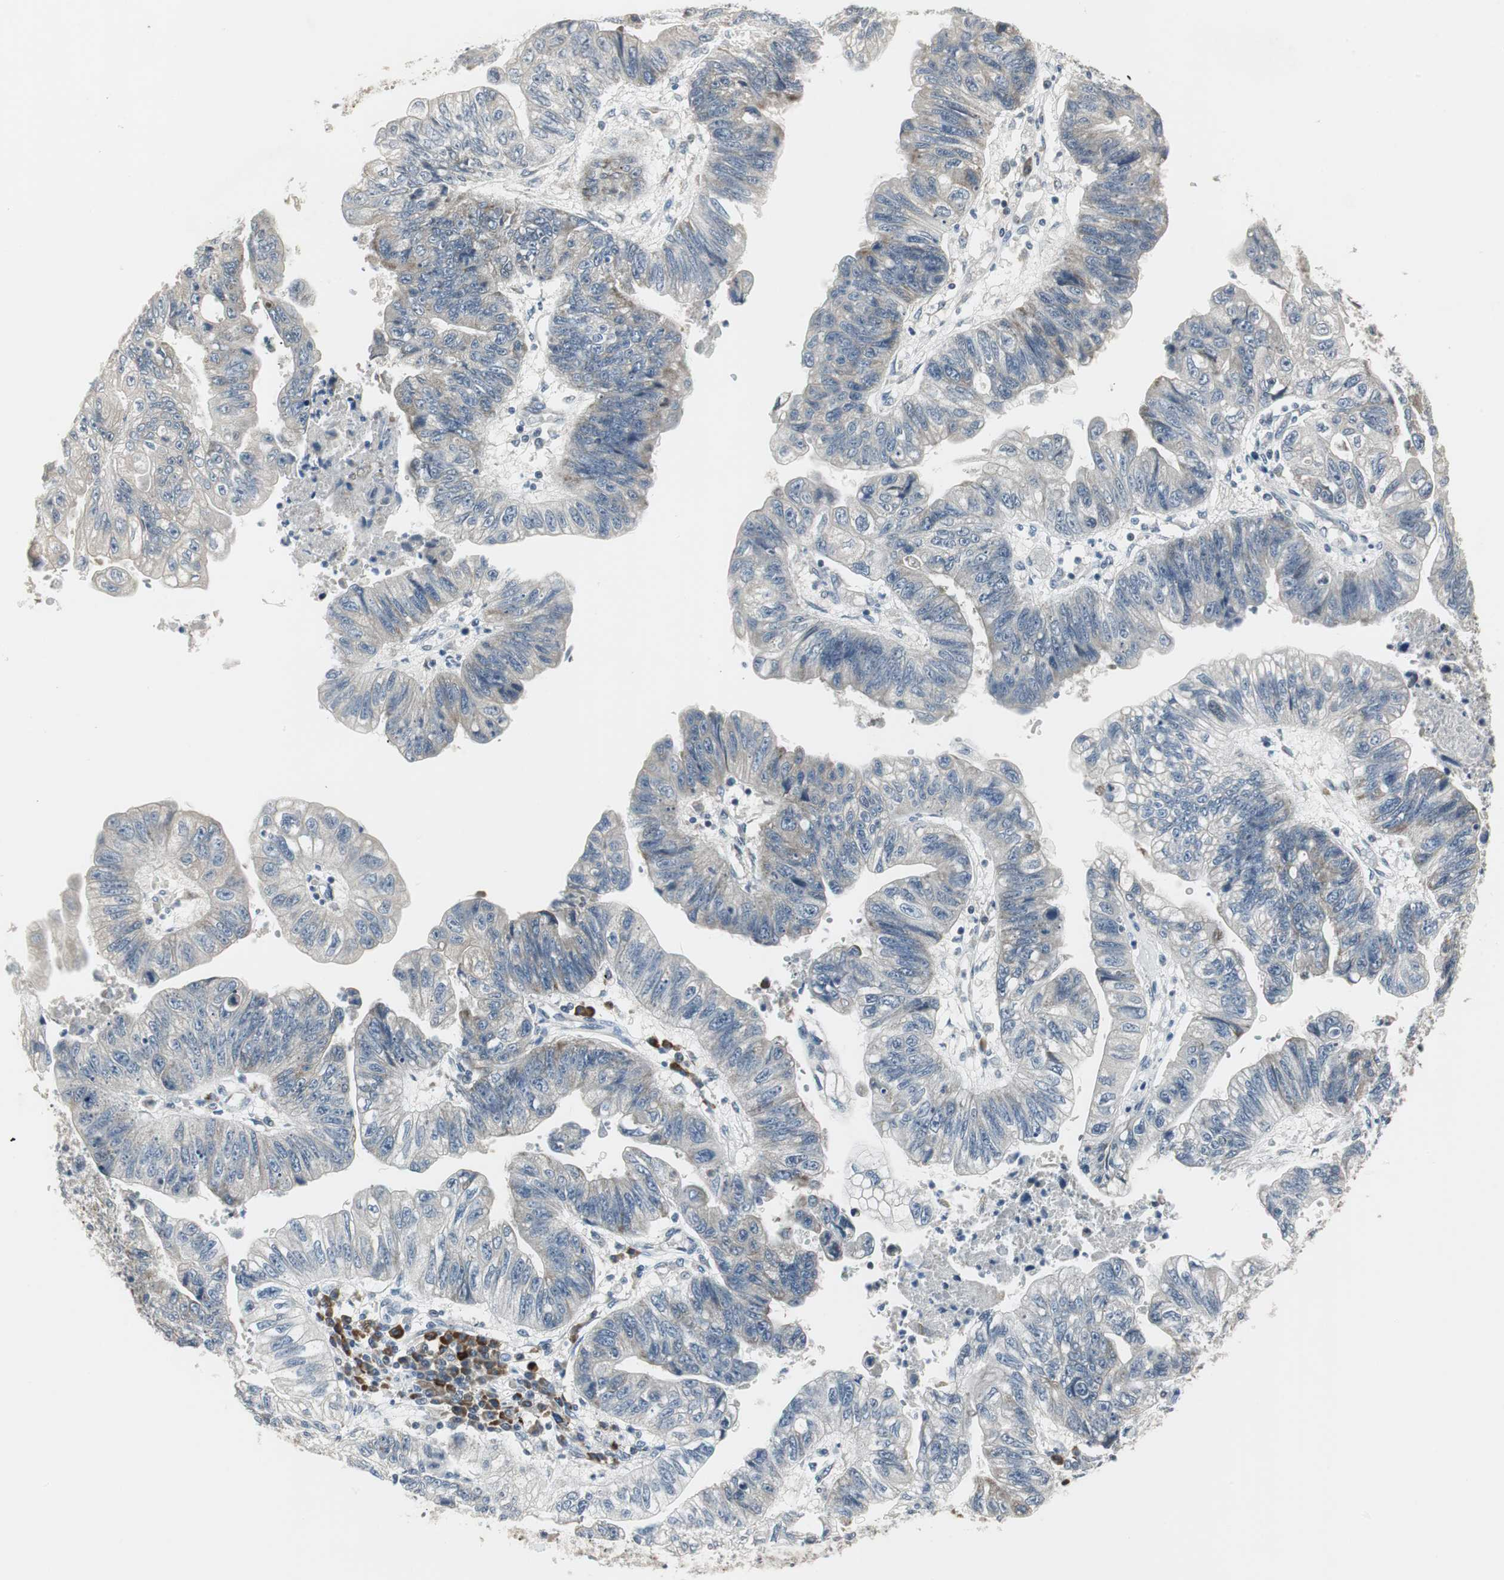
{"staining": {"intensity": "weak", "quantity": "25%-75%", "location": "cytoplasmic/membranous"}, "tissue": "stomach cancer", "cell_type": "Tumor cells", "image_type": "cancer", "snomed": [{"axis": "morphology", "description": "Adenocarcinoma, NOS"}, {"axis": "topography", "description": "Stomach"}], "caption": "This is a histology image of IHC staining of stomach cancer, which shows weak positivity in the cytoplasmic/membranous of tumor cells.", "gene": "CCT5", "patient": {"sex": "male", "age": 59}}